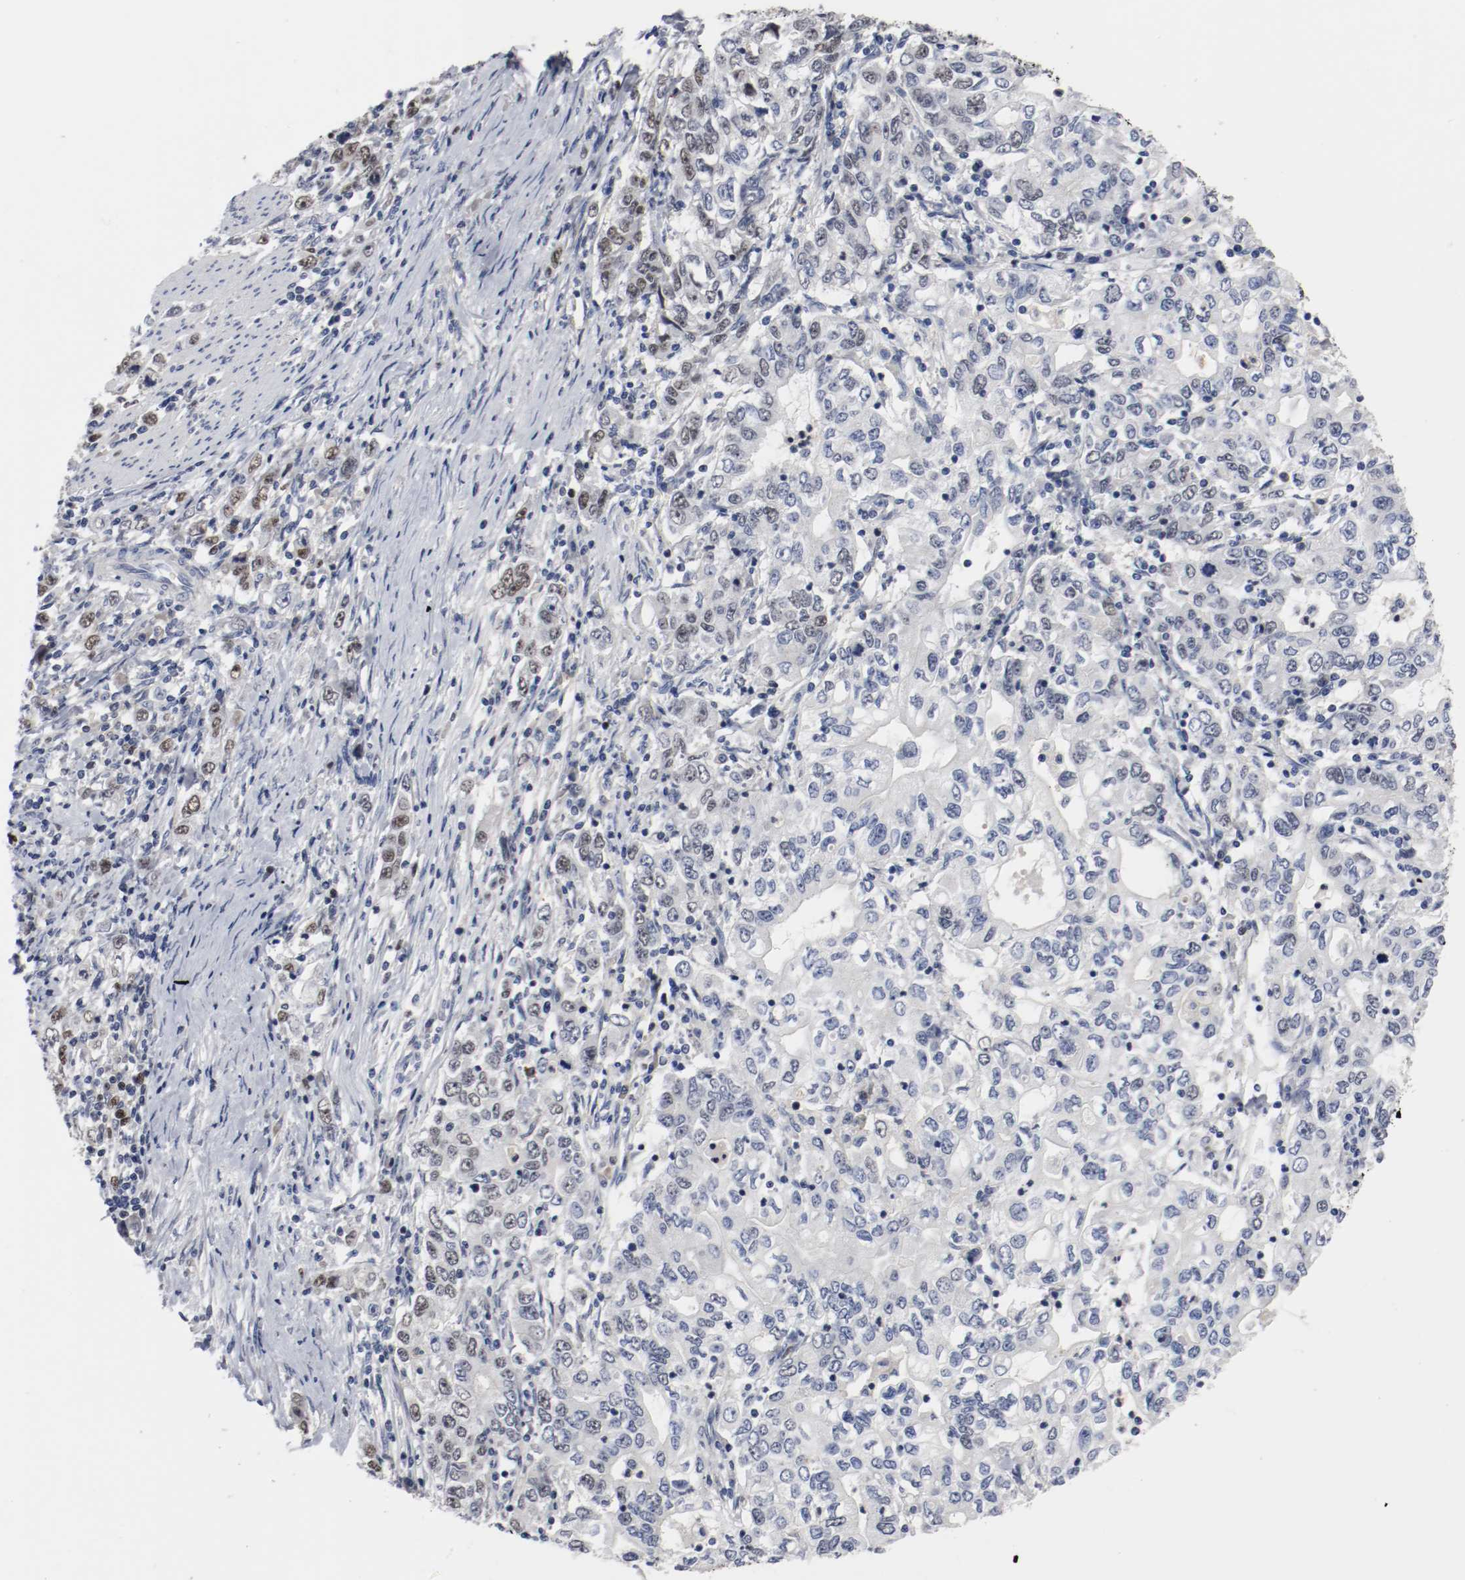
{"staining": {"intensity": "weak", "quantity": "<25%", "location": "nuclear"}, "tissue": "stomach cancer", "cell_type": "Tumor cells", "image_type": "cancer", "snomed": [{"axis": "morphology", "description": "Adenocarcinoma, NOS"}, {"axis": "topography", "description": "Stomach, lower"}], "caption": "High magnification brightfield microscopy of adenocarcinoma (stomach) stained with DAB (brown) and counterstained with hematoxylin (blue): tumor cells show no significant expression.", "gene": "MCM6", "patient": {"sex": "female", "age": 72}}